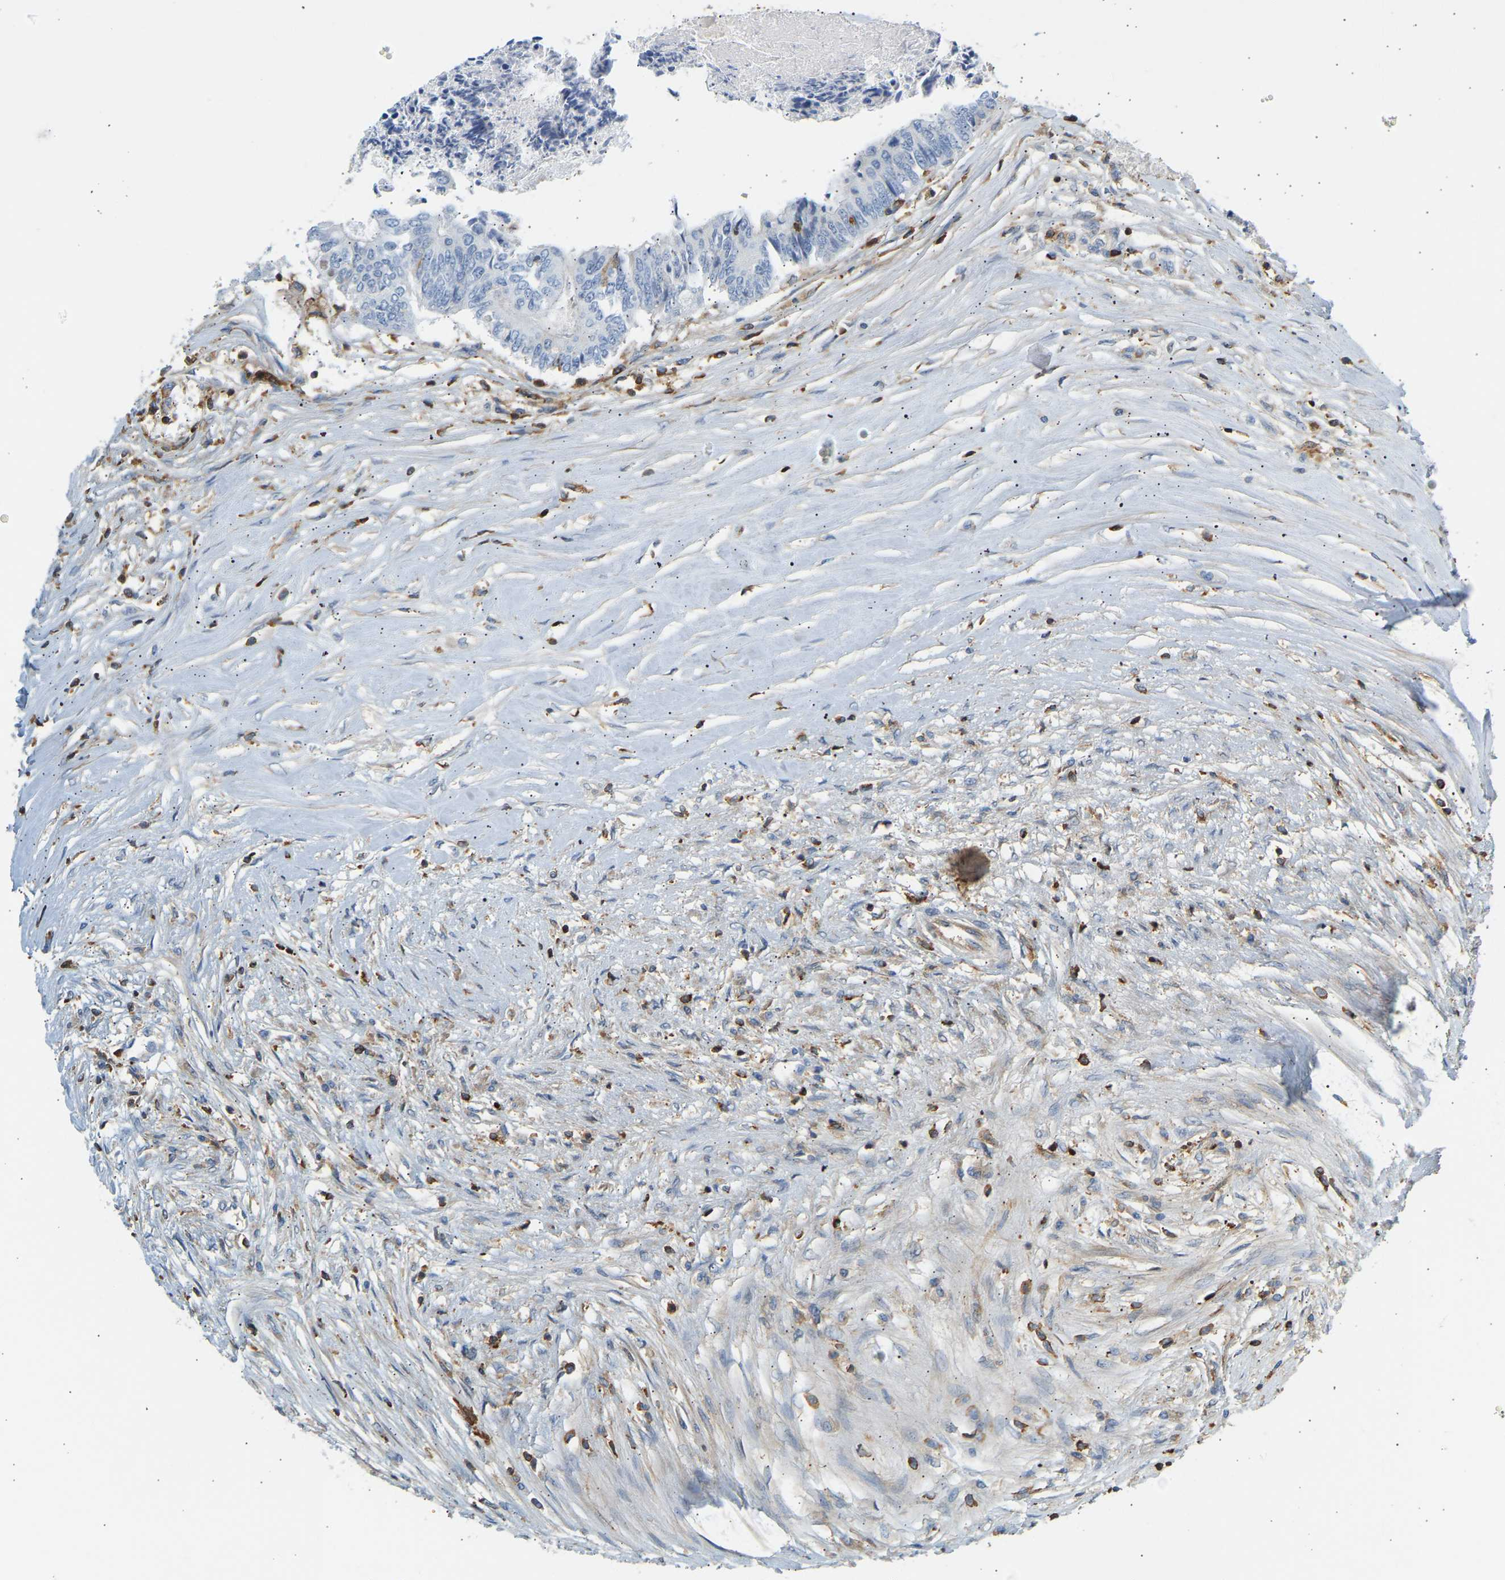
{"staining": {"intensity": "negative", "quantity": "none", "location": "none"}, "tissue": "colorectal cancer", "cell_type": "Tumor cells", "image_type": "cancer", "snomed": [{"axis": "morphology", "description": "Adenocarcinoma, NOS"}, {"axis": "topography", "description": "Rectum"}], "caption": "The image shows no staining of tumor cells in colorectal adenocarcinoma. The staining was performed using DAB to visualize the protein expression in brown, while the nuclei were stained in blue with hematoxylin (Magnification: 20x).", "gene": "FNBP1", "patient": {"sex": "male", "age": 63}}